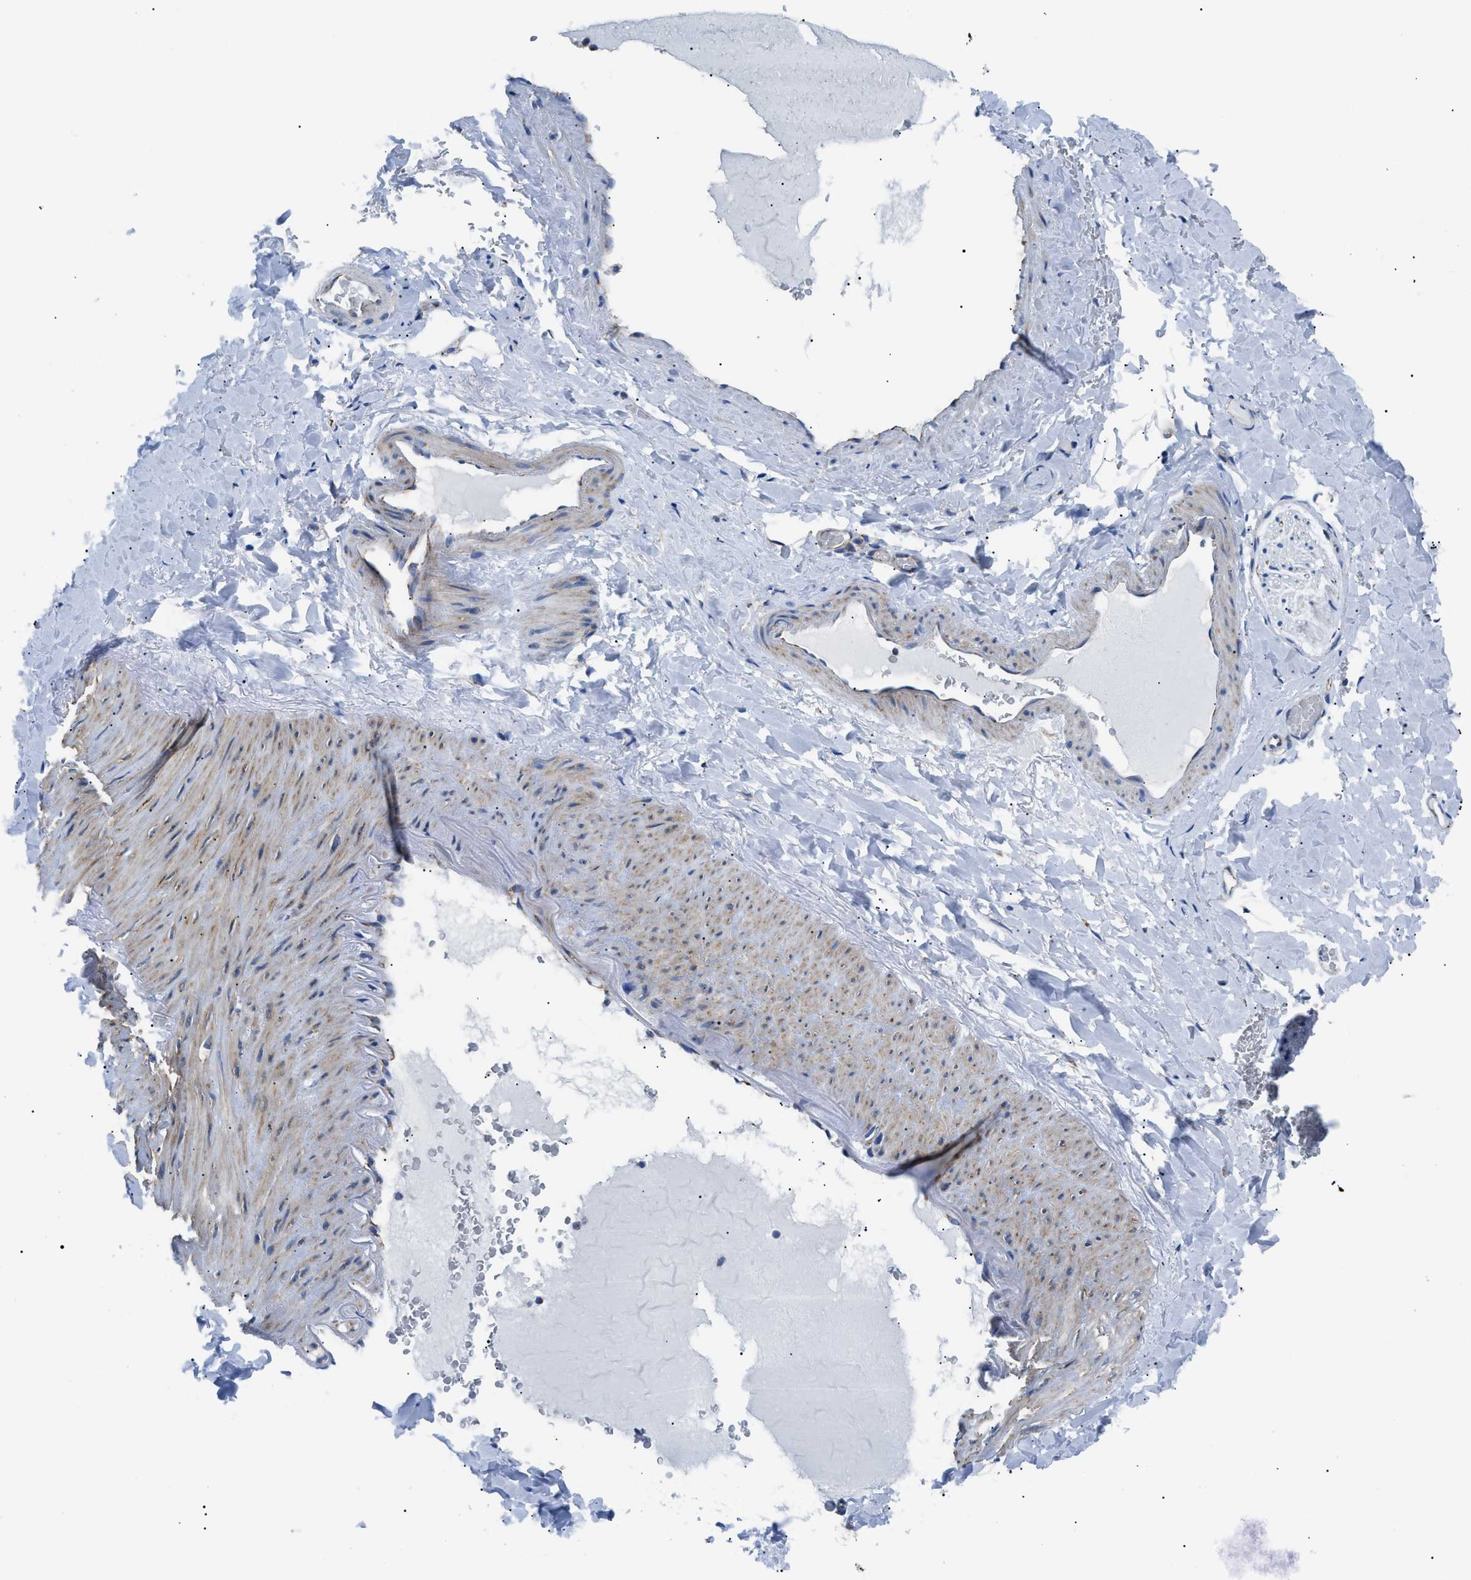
{"staining": {"intensity": "negative", "quantity": "none", "location": "none"}, "tissue": "adipose tissue", "cell_type": "Adipocytes", "image_type": "normal", "snomed": [{"axis": "morphology", "description": "Normal tissue, NOS"}, {"axis": "topography", "description": "Peripheral nerve tissue"}], "caption": "Protein analysis of unremarkable adipose tissue demonstrates no significant positivity in adipocytes. (DAB IHC with hematoxylin counter stain).", "gene": "PHB2", "patient": {"sex": "male", "age": 70}}